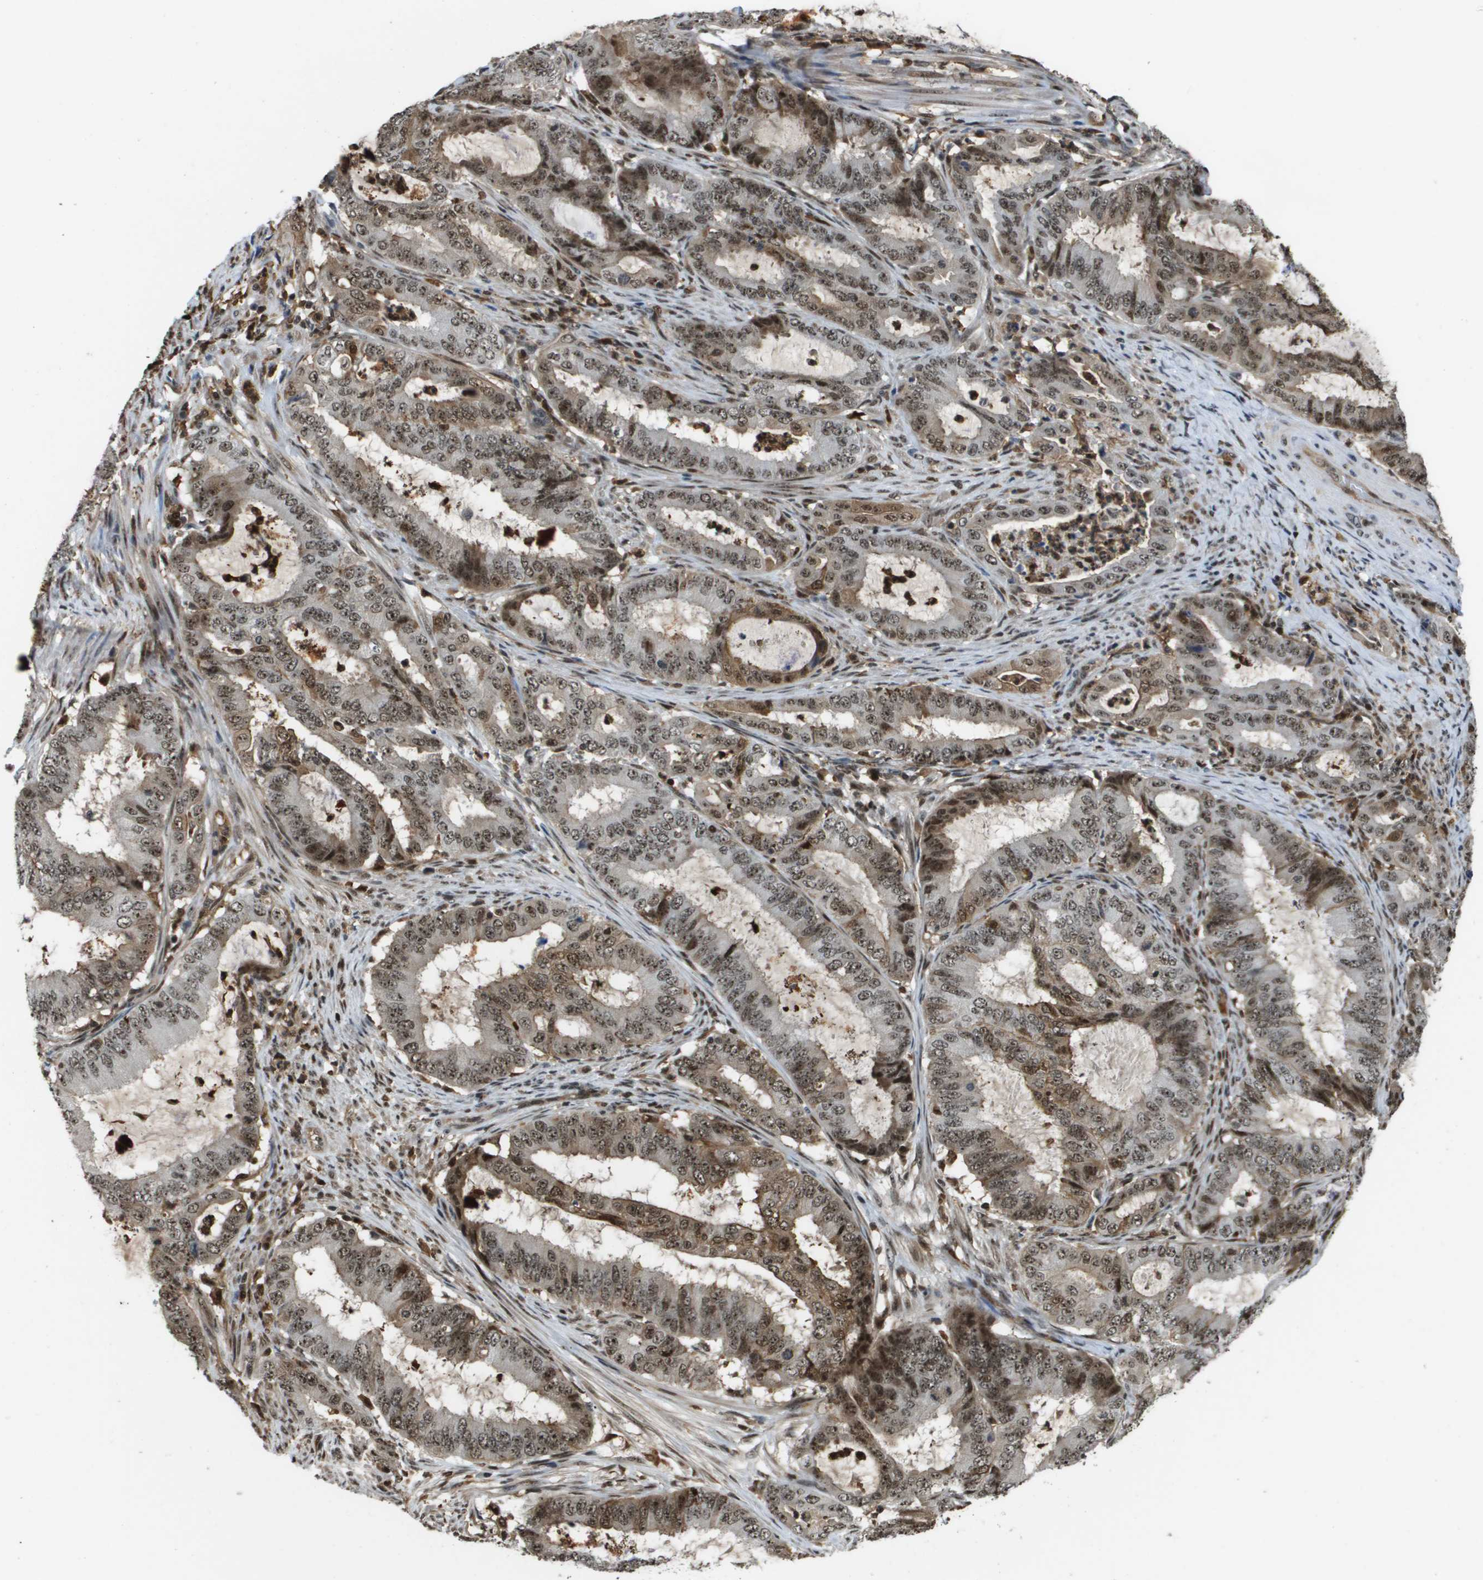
{"staining": {"intensity": "moderate", "quantity": ">75%", "location": "cytoplasmic/membranous,nuclear"}, "tissue": "endometrial cancer", "cell_type": "Tumor cells", "image_type": "cancer", "snomed": [{"axis": "morphology", "description": "Adenocarcinoma, NOS"}, {"axis": "topography", "description": "Endometrium"}], "caption": "The photomicrograph displays staining of endometrial cancer, revealing moderate cytoplasmic/membranous and nuclear protein expression (brown color) within tumor cells.", "gene": "EP400", "patient": {"sex": "female", "age": 70}}